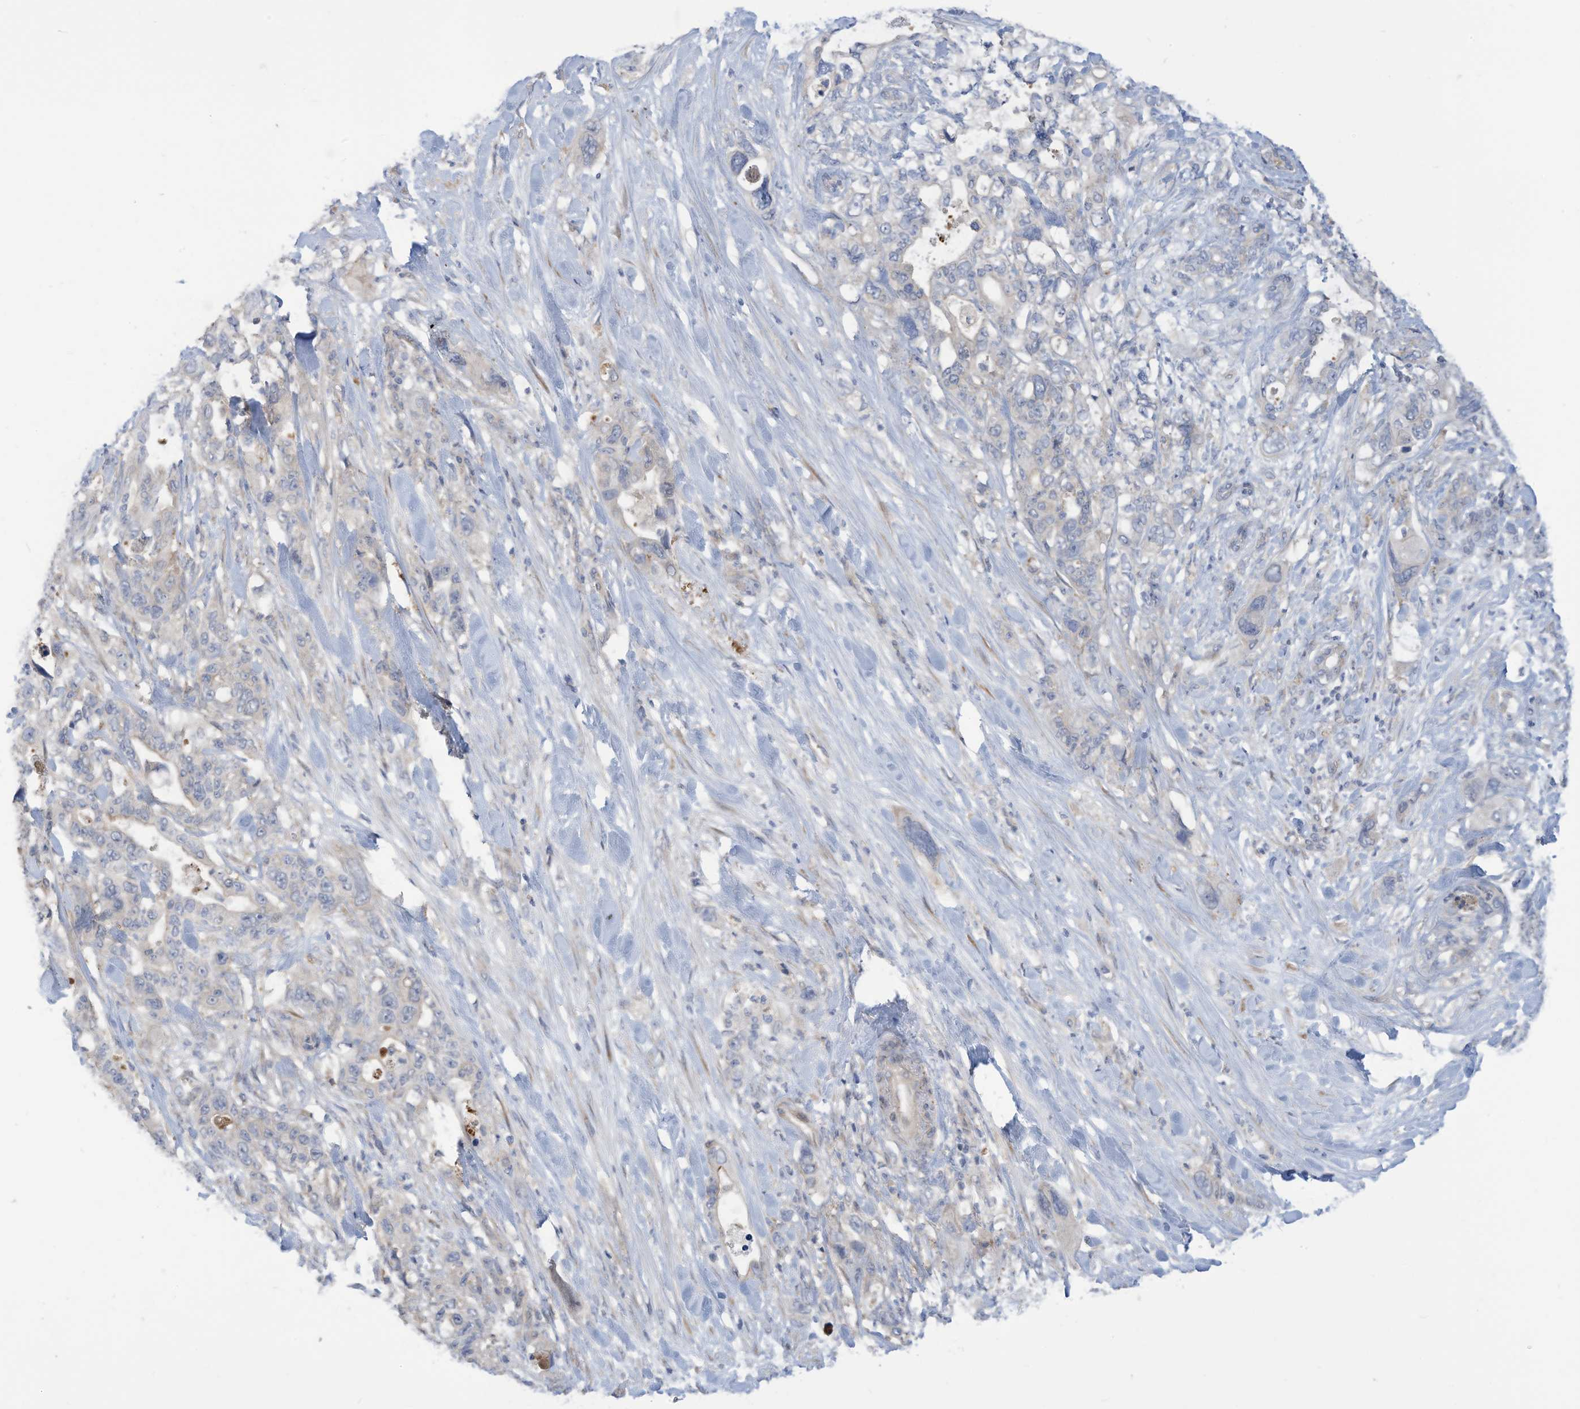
{"staining": {"intensity": "negative", "quantity": "none", "location": "none"}, "tissue": "pancreatic cancer", "cell_type": "Tumor cells", "image_type": "cancer", "snomed": [{"axis": "morphology", "description": "Adenocarcinoma, NOS"}, {"axis": "topography", "description": "Pancreas"}], "caption": "Immunohistochemistry micrograph of pancreatic adenocarcinoma stained for a protein (brown), which reveals no positivity in tumor cells.", "gene": "ADAT2", "patient": {"sex": "male", "age": 46}}